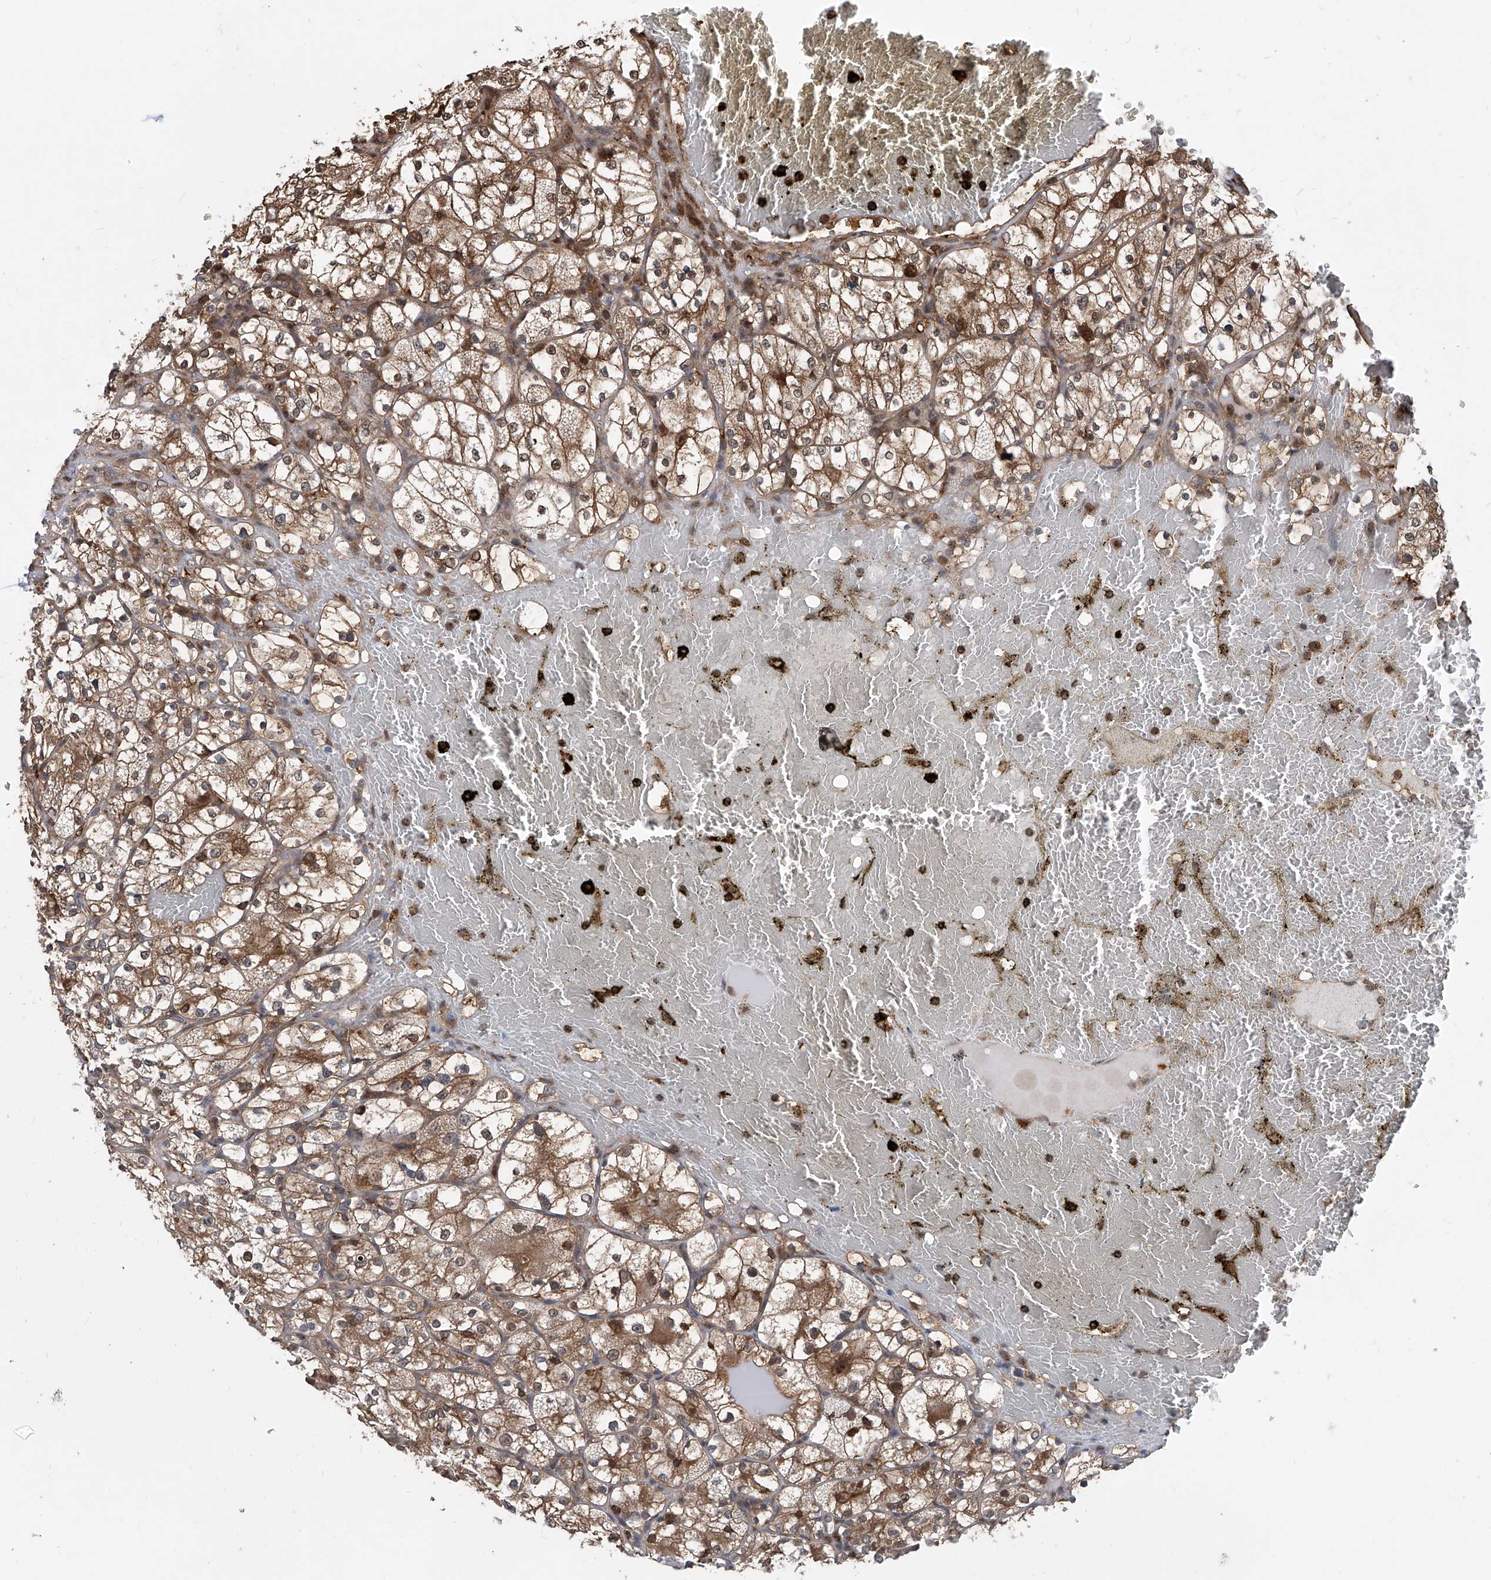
{"staining": {"intensity": "moderate", "quantity": ">75%", "location": "cytoplasmic/membranous"}, "tissue": "renal cancer", "cell_type": "Tumor cells", "image_type": "cancer", "snomed": [{"axis": "morphology", "description": "Adenocarcinoma, NOS"}, {"axis": "topography", "description": "Kidney"}], "caption": "Renal cancer stained for a protein (brown) reveals moderate cytoplasmic/membranous positive positivity in approximately >75% of tumor cells.", "gene": "PSMB1", "patient": {"sex": "female", "age": 69}}